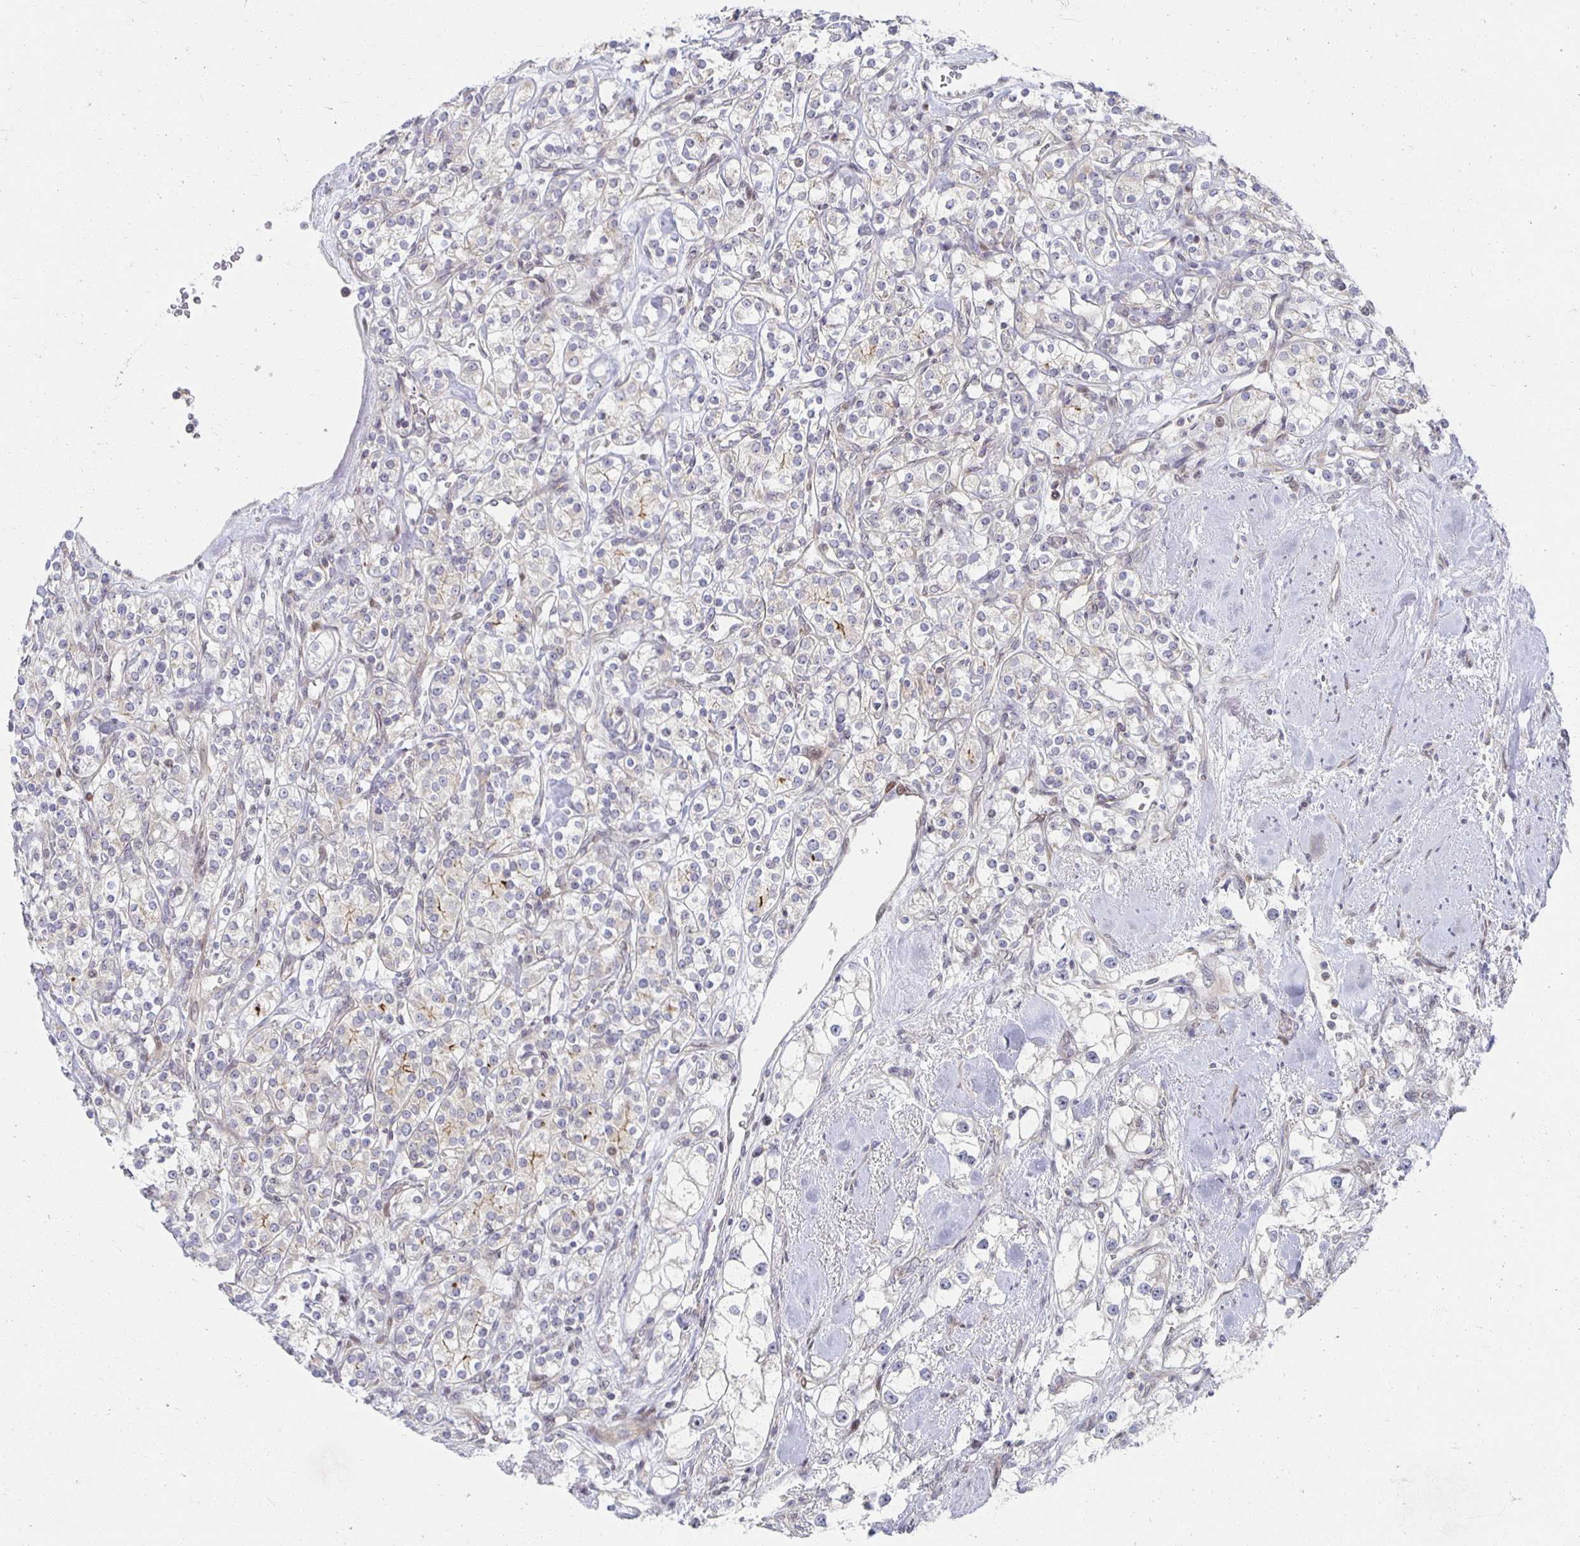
{"staining": {"intensity": "moderate", "quantity": "<25%", "location": "cytoplasmic/membranous"}, "tissue": "renal cancer", "cell_type": "Tumor cells", "image_type": "cancer", "snomed": [{"axis": "morphology", "description": "Adenocarcinoma, NOS"}, {"axis": "topography", "description": "Kidney"}], "caption": "Human renal cancer (adenocarcinoma) stained with a brown dye exhibits moderate cytoplasmic/membranous positive expression in approximately <25% of tumor cells.", "gene": "HCFC1R1", "patient": {"sex": "male", "age": 77}}